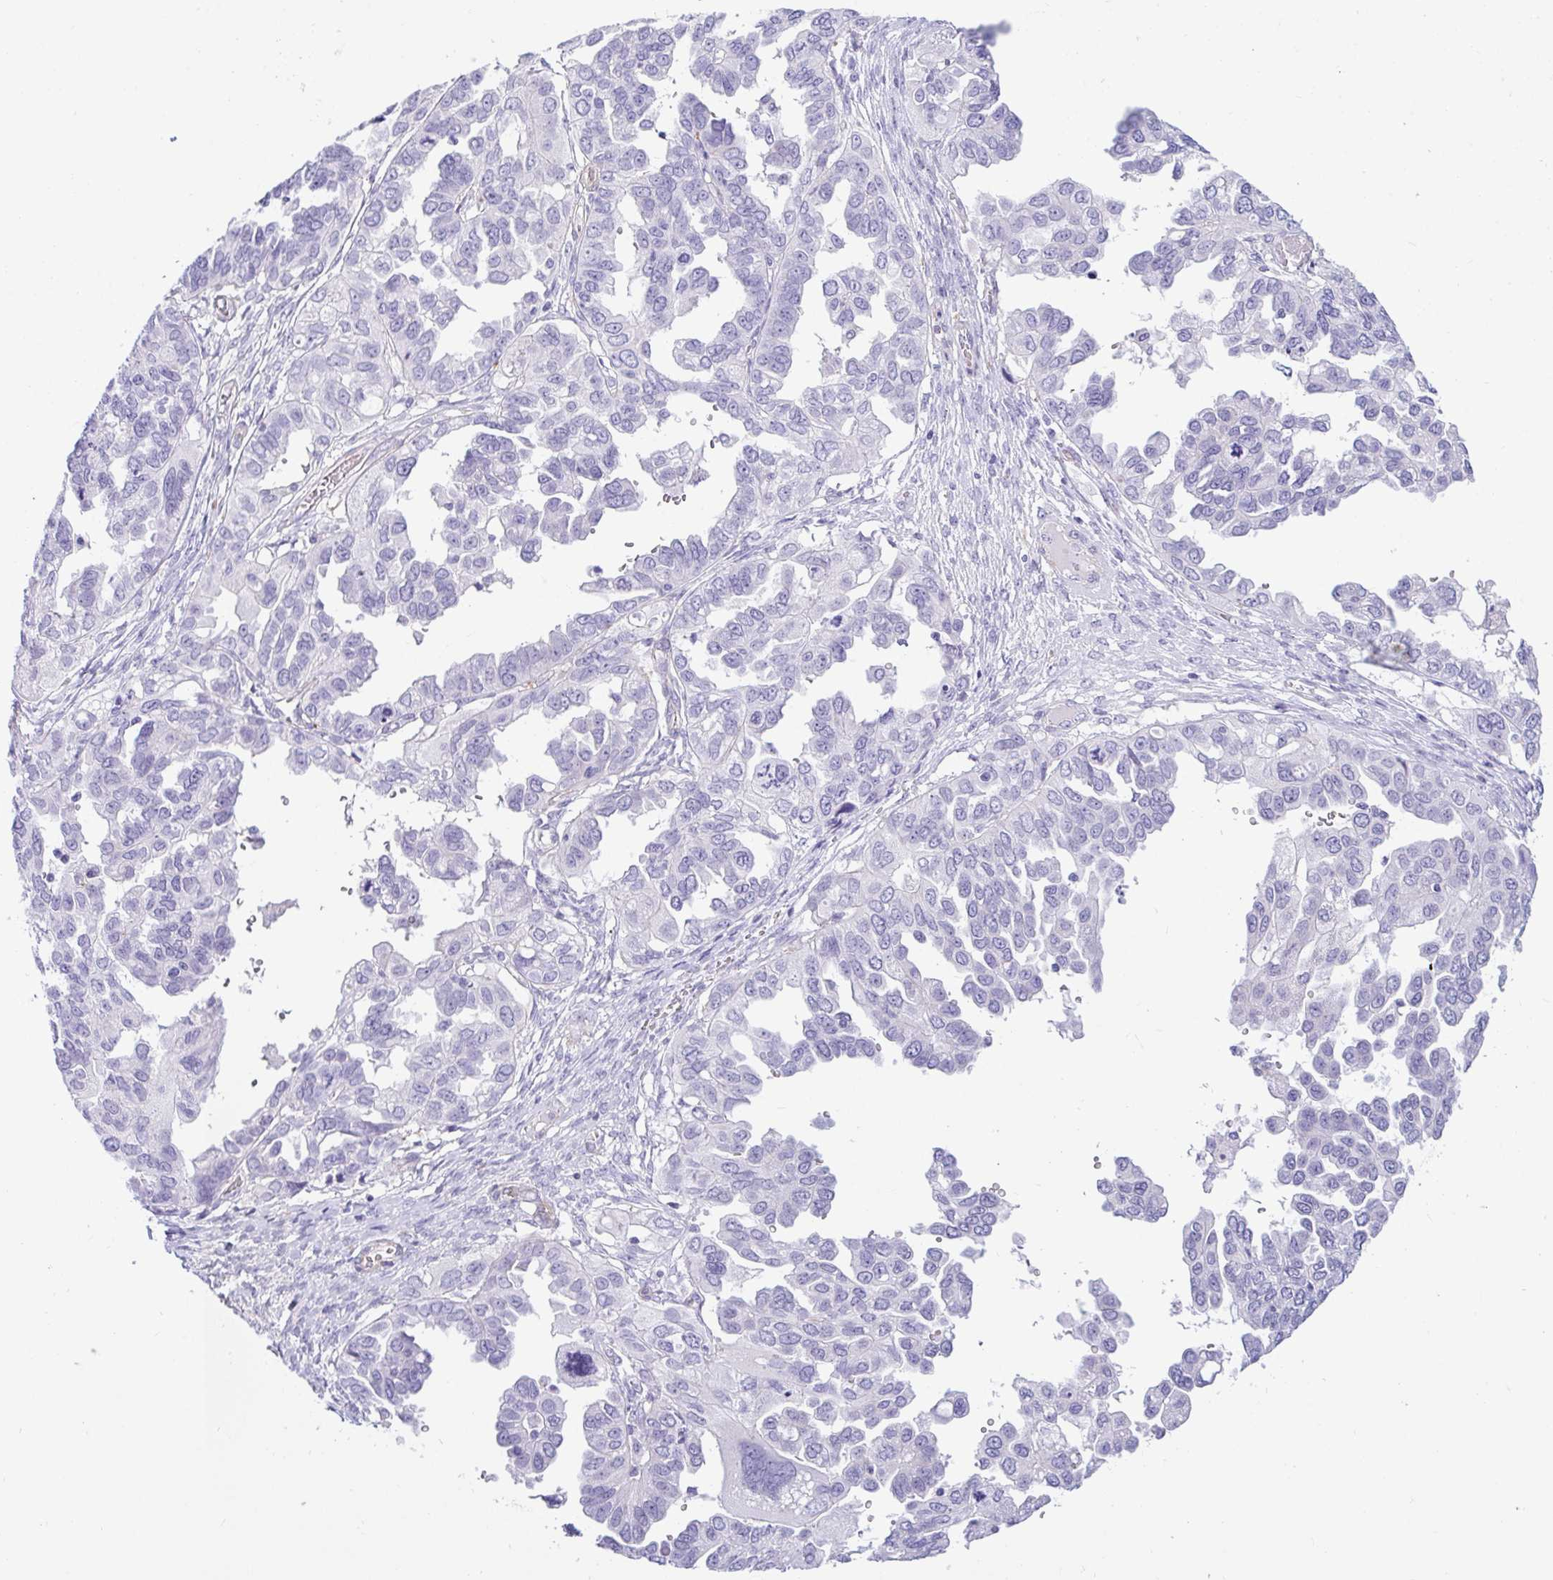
{"staining": {"intensity": "negative", "quantity": "none", "location": "none"}, "tissue": "ovarian cancer", "cell_type": "Tumor cells", "image_type": "cancer", "snomed": [{"axis": "morphology", "description": "Cystadenocarcinoma, serous, NOS"}, {"axis": "topography", "description": "Ovary"}], "caption": "This is a image of IHC staining of ovarian serous cystadenocarcinoma, which shows no expression in tumor cells.", "gene": "UBL3", "patient": {"sex": "female", "age": 53}}